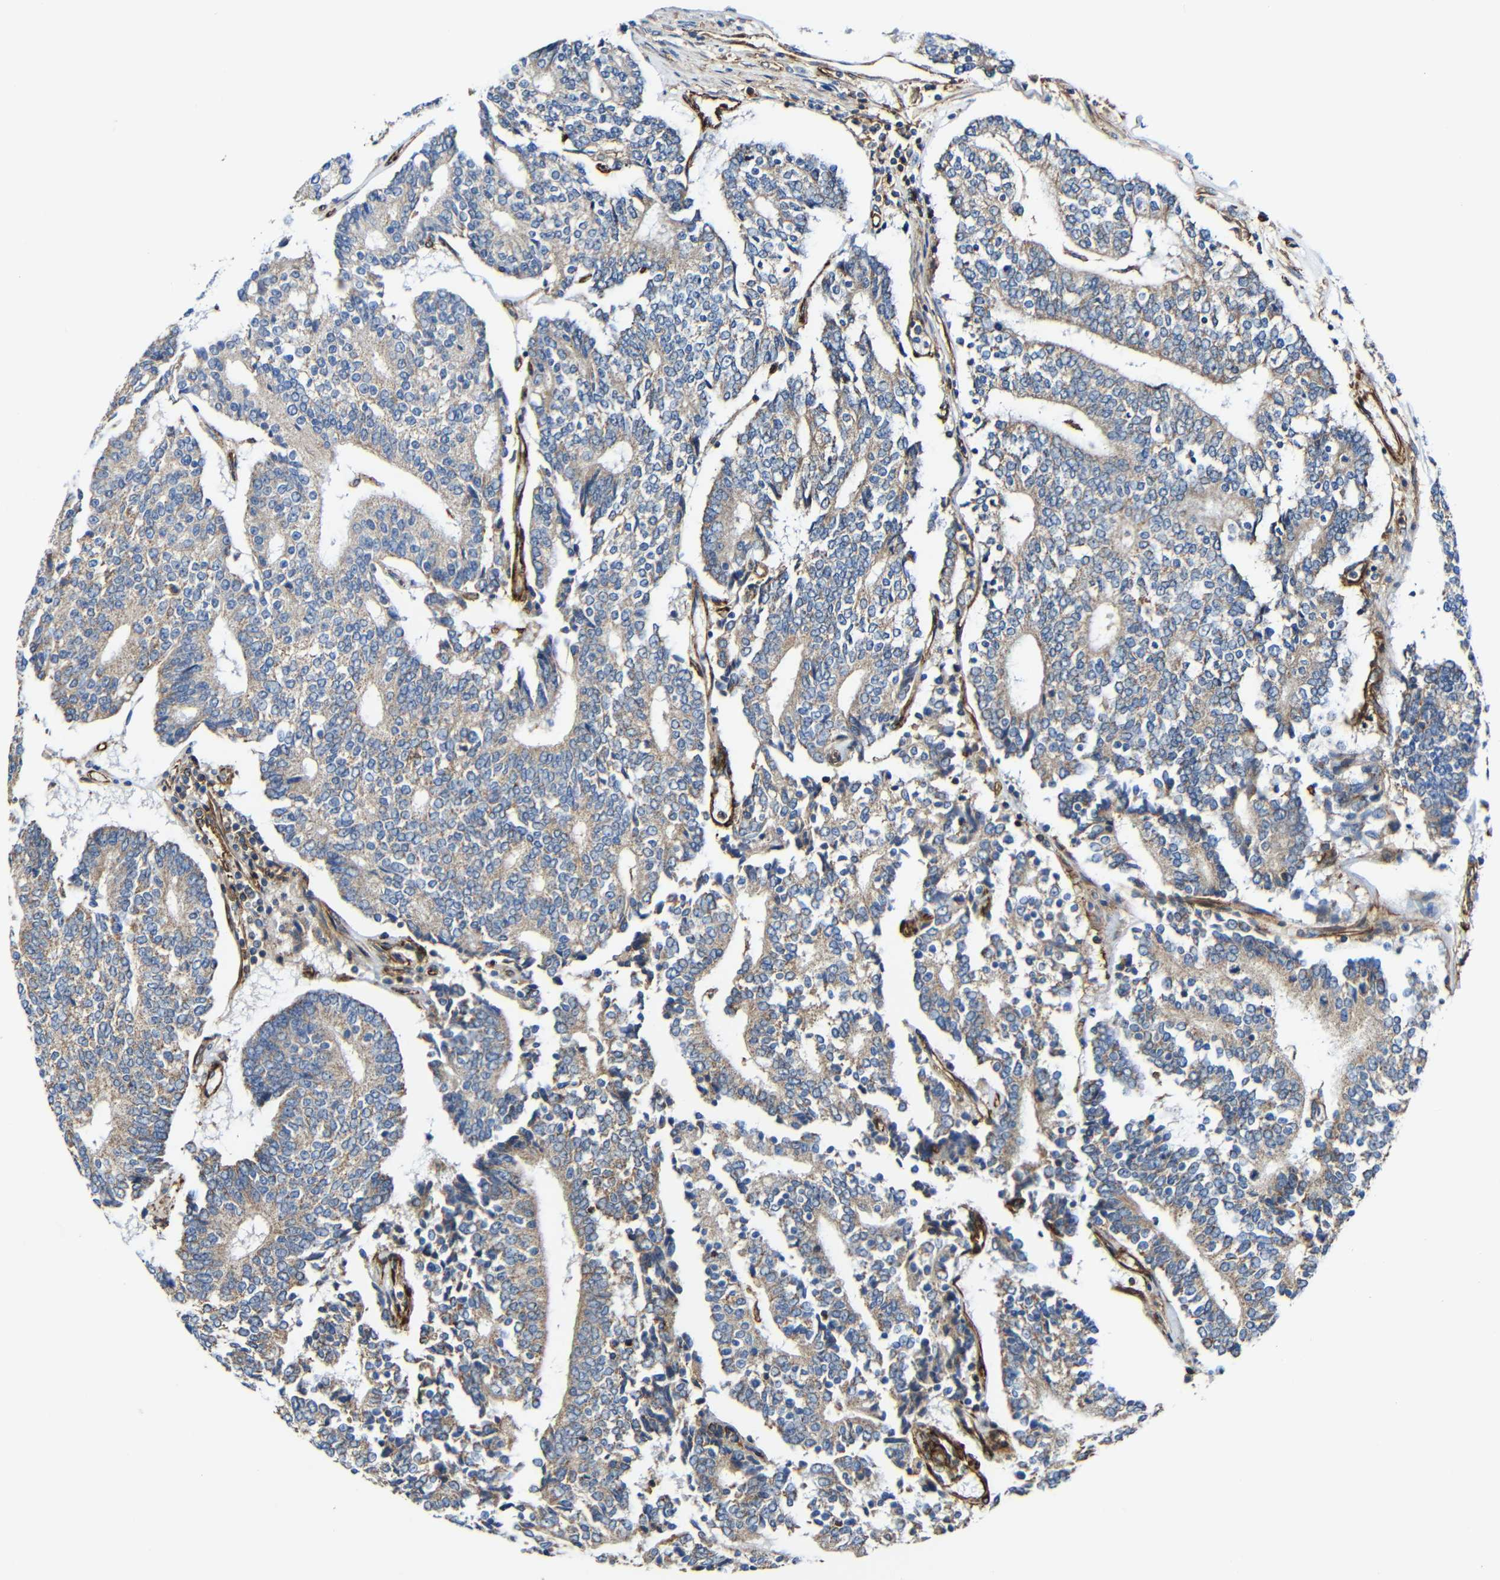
{"staining": {"intensity": "moderate", "quantity": ">75%", "location": "cytoplasmic/membranous"}, "tissue": "prostate cancer", "cell_type": "Tumor cells", "image_type": "cancer", "snomed": [{"axis": "morphology", "description": "Normal tissue, NOS"}, {"axis": "morphology", "description": "Adenocarcinoma, High grade"}, {"axis": "topography", "description": "Prostate"}, {"axis": "topography", "description": "Seminal veicle"}], "caption": "Brown immunohistochemical staining in human high-grade adenocarcinoma (prostate) demonstrates moderate cytoplasmic/membranous positivity in approximately >75% of tumor cells.", "gene": "IGSF10", "patient": {"sex": "male", "age": 55}}